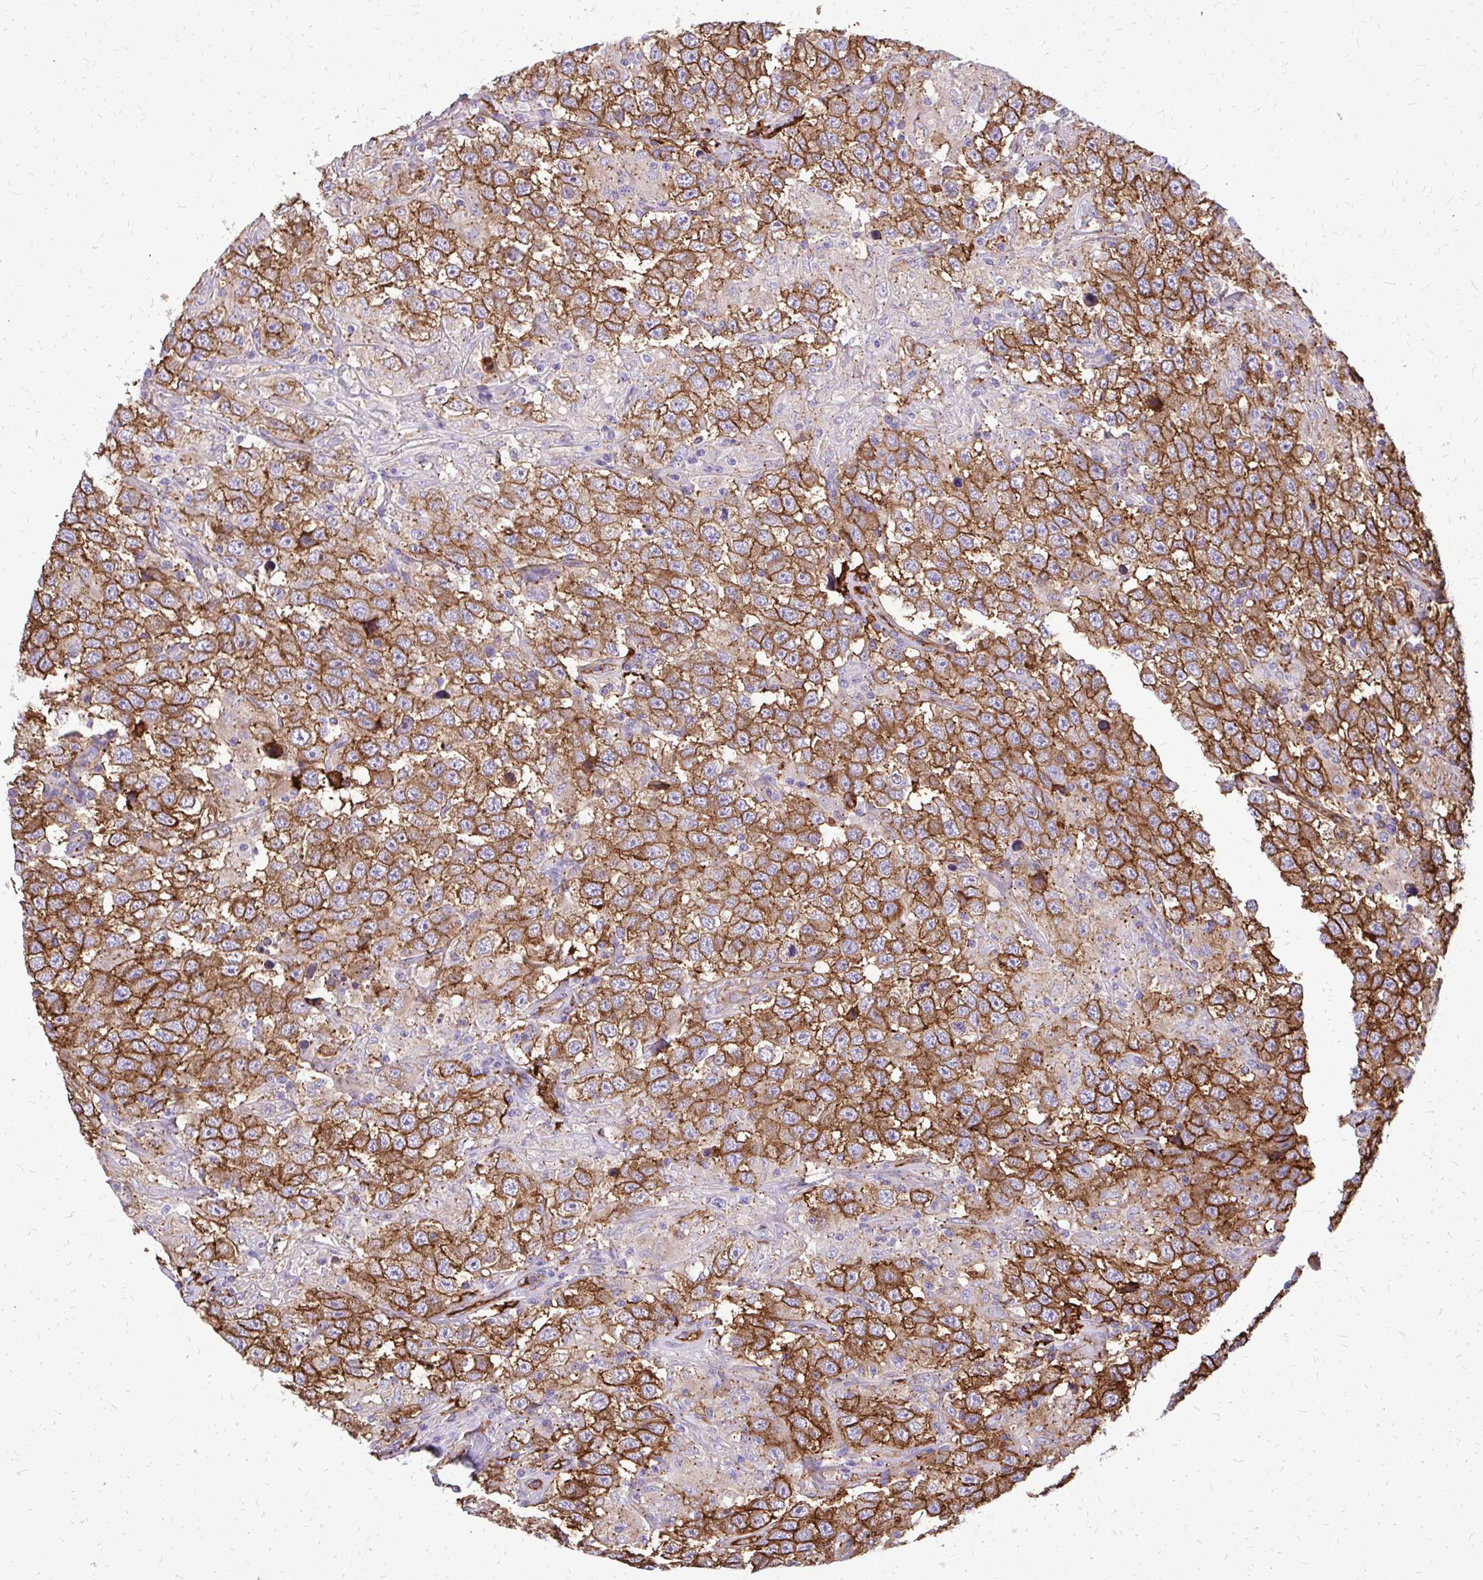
{"staining": {"intensity": "strong", "quantity": ">75%", "location": "cytoplasmic/membranous"}, "tissue": "testis cancer", "cell_type": "Tumor cells", "image_type": "cancer", "snomed": [{"axis": "morphology", "description": "Seminoma, NOS"}, {"axis": "topography", "description": "Testis"}], "caption": "Protein analysis of testis cancer (seminoma) tissue demonstrates strong cytoplasmic/membranous staining in approximately >75% of tumor cells.", "gene": "MARCKSL1", "patient": {"sex": "male", "age": 41}}